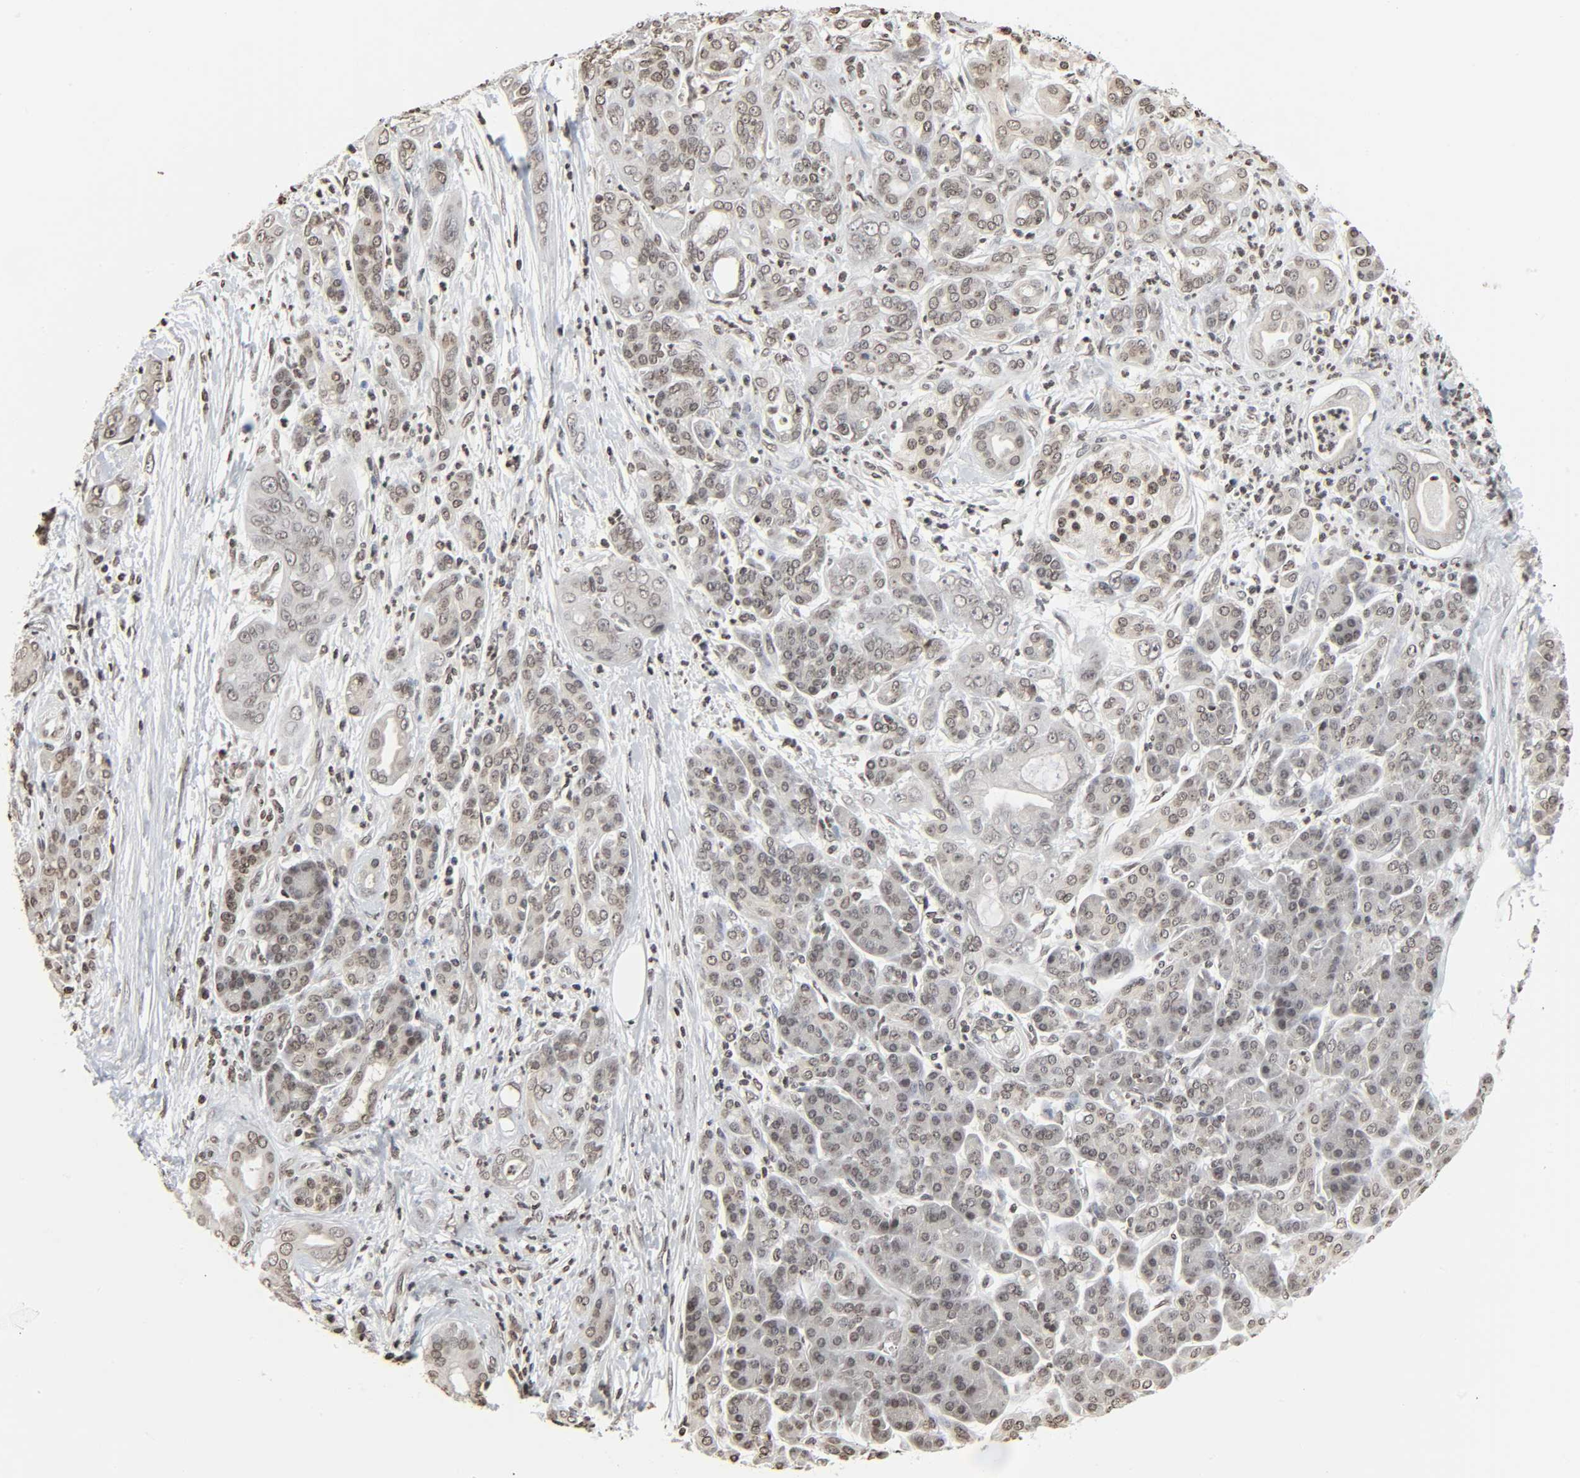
{"staining": {"intensity": "negative", "quantity": "none", "location": "none"}, "tissue": "pancreatic cancer", "cell_type": "Tumor cells", "image_type": "cancer", "snomed": [{"axis": "morphology", "description": "Adenocarcinoma, NOS"}, {"axis": "topography", "description": "Pancreas"}], "caption": "The IHC micrograph has no significant staining in tumor cells of pancreatic adenocarcinoma tissue.", "gene": "ELAVL1", "patient": {"sex": "male", "age": 59}}